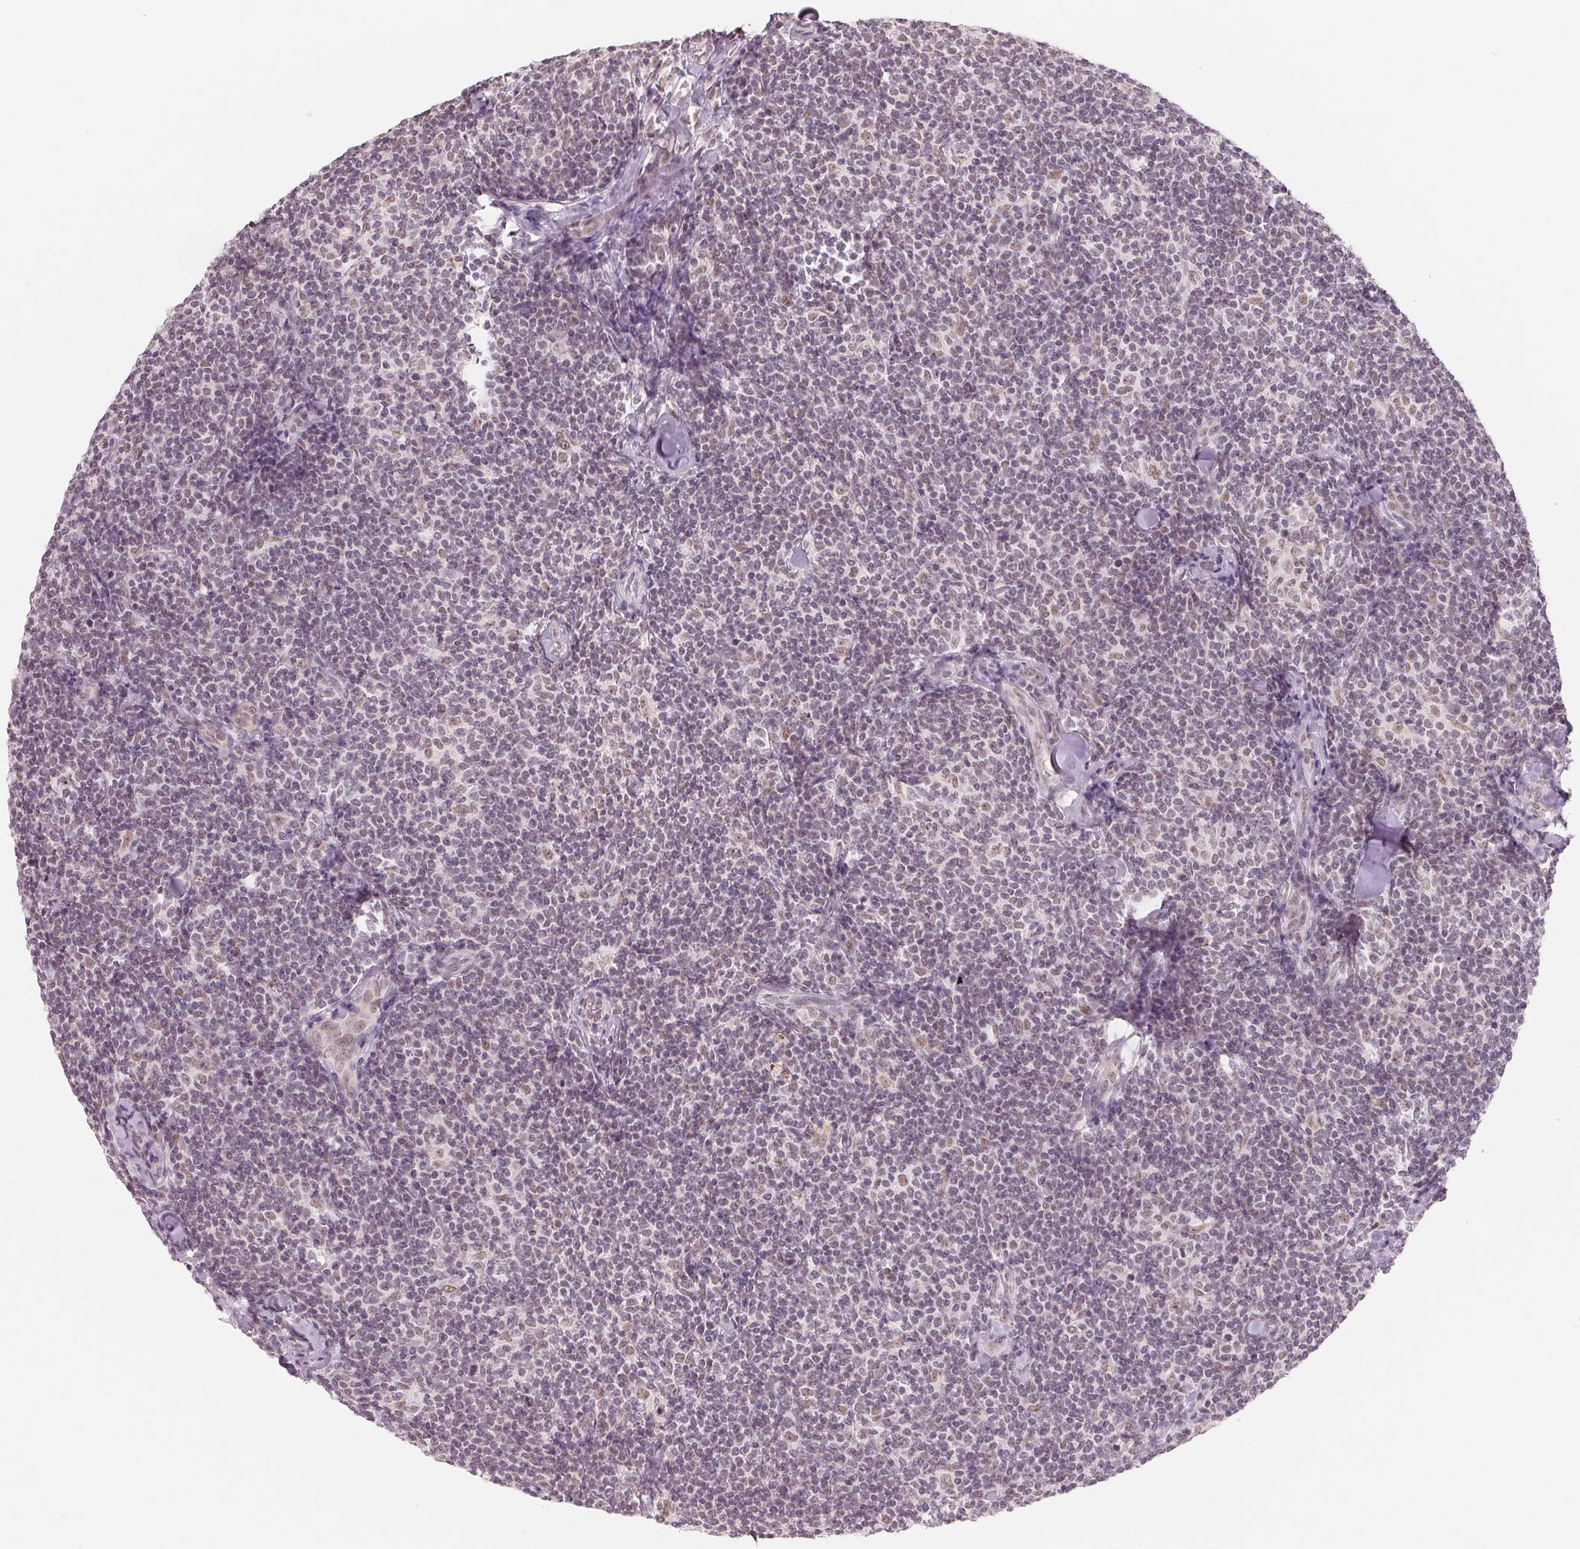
{"staining": {"intensity": "negative", "quantity": "none", "location": "none"}, "tissue": "lymphoma", "cell_type": "Tumor cells", "image_type": "cancer", "snomed": [{"axis": "morphology", "description": "Malignant lymphoma, non-Hodgkin's type, Low grade"}, {"axis": "topography", "description": "Lymph node"}], "caption": "The image displays no significant expression in tumor cells of low-grade malignant lymphoma, non-Hodgkin's type.", "gene": "NXF3", "patient": {"sex": "female", "age": 56}}